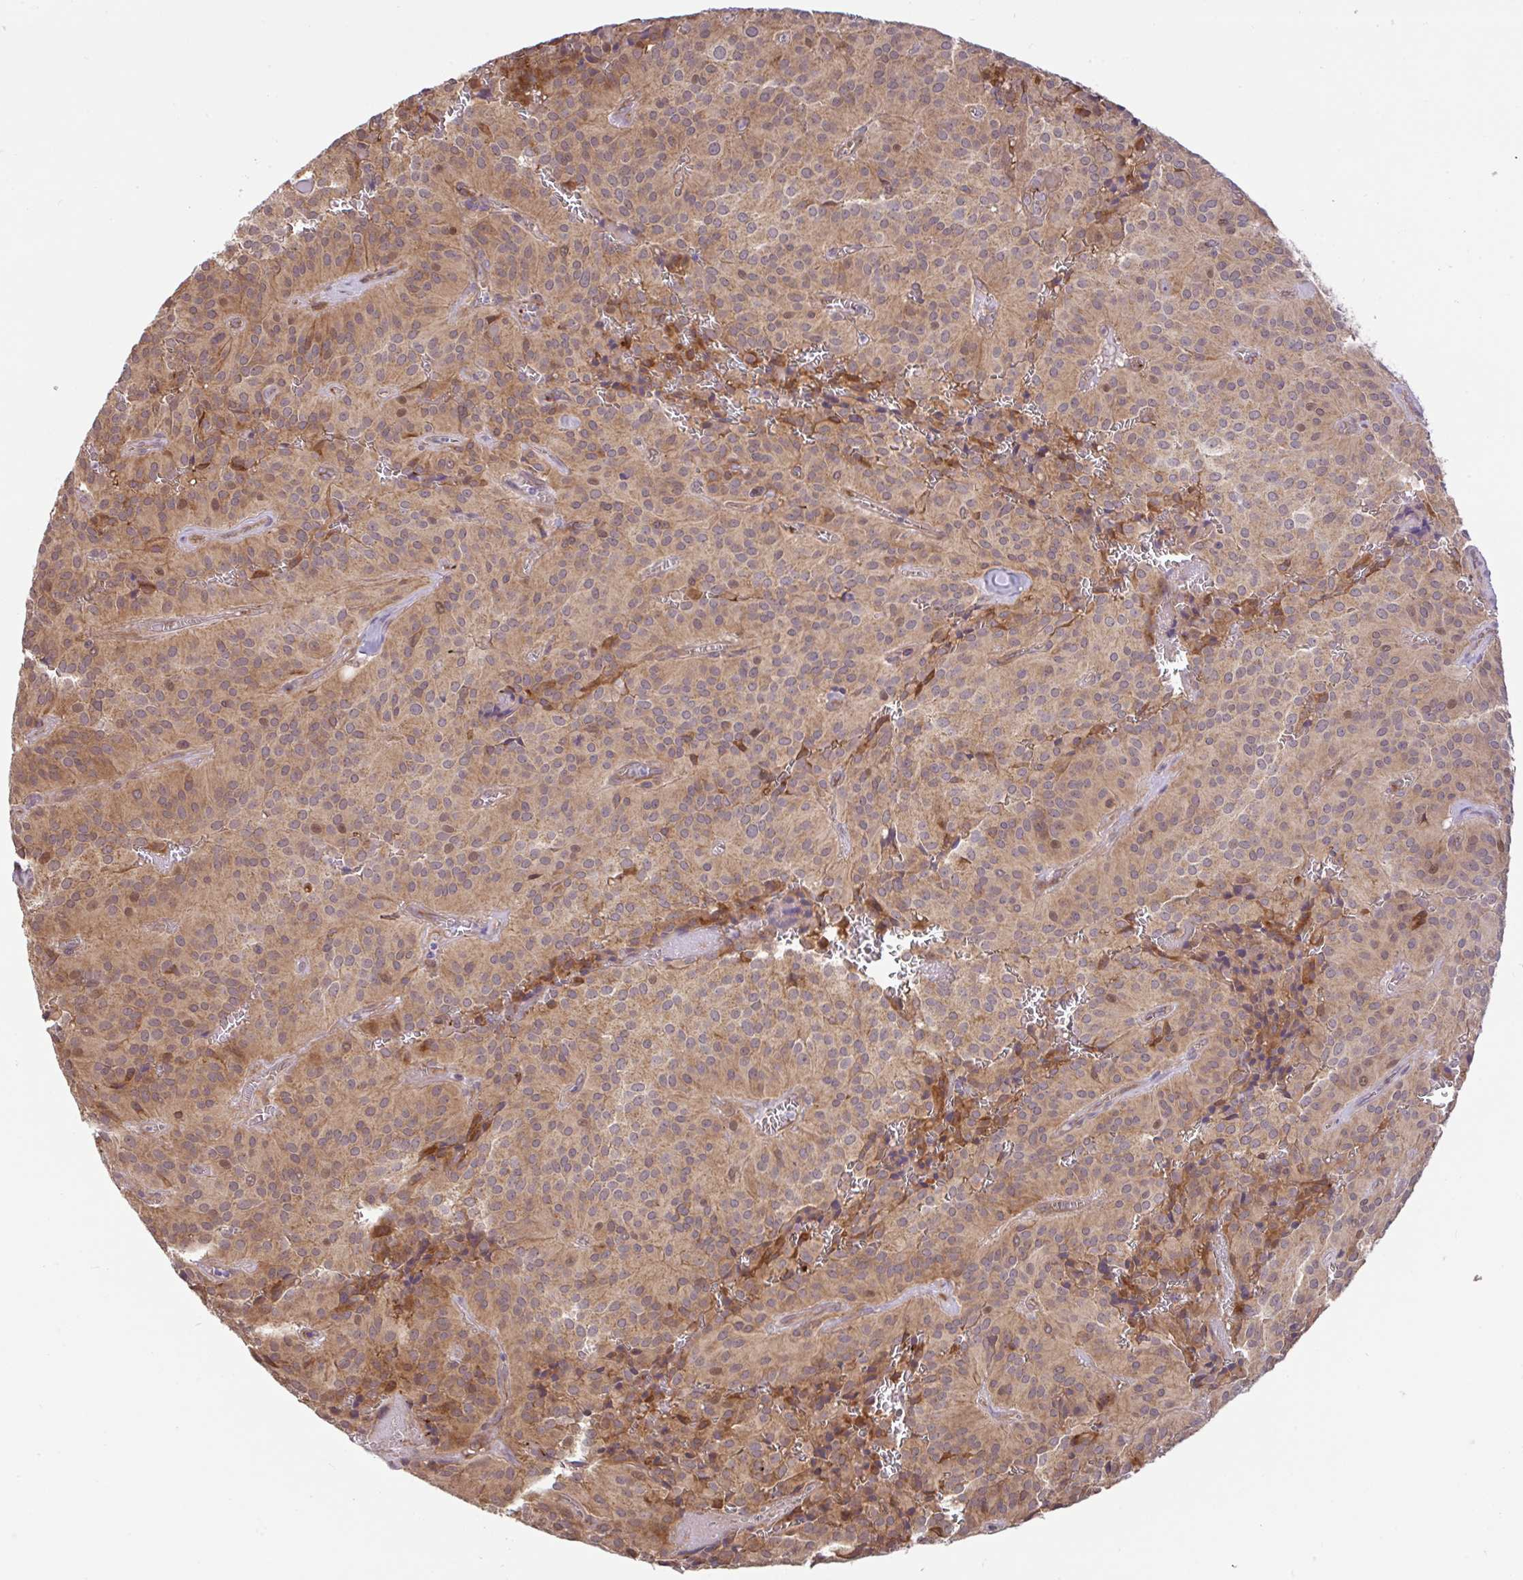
{"staining": {"intensity": "moderate", "quantity": ">75%", "location": "cytoplasmic/membranous"}, "tissue": "glioma", "cell_type": "Tumor cells", "image_type": "cancer", "snomed": [{"axis": "morphology", "description": "Glioma, malignant, Low grade"}, {"axis": "topography", "description": "Brain"}], "caption": "Immunohistochemistry staining of glioma, which reveals medium levels of moderate cytoplasmic/membranous staining in approximately >75% of tumor cells indicating moderate cytoplasmic/membranous protein staining. The staining was performed using DAB (brown) for protein detection and nuclei were counterstained in hematoxylin (blue).", "gene": "DLEU7", "patient": {"sex": "male", "age": 42}}